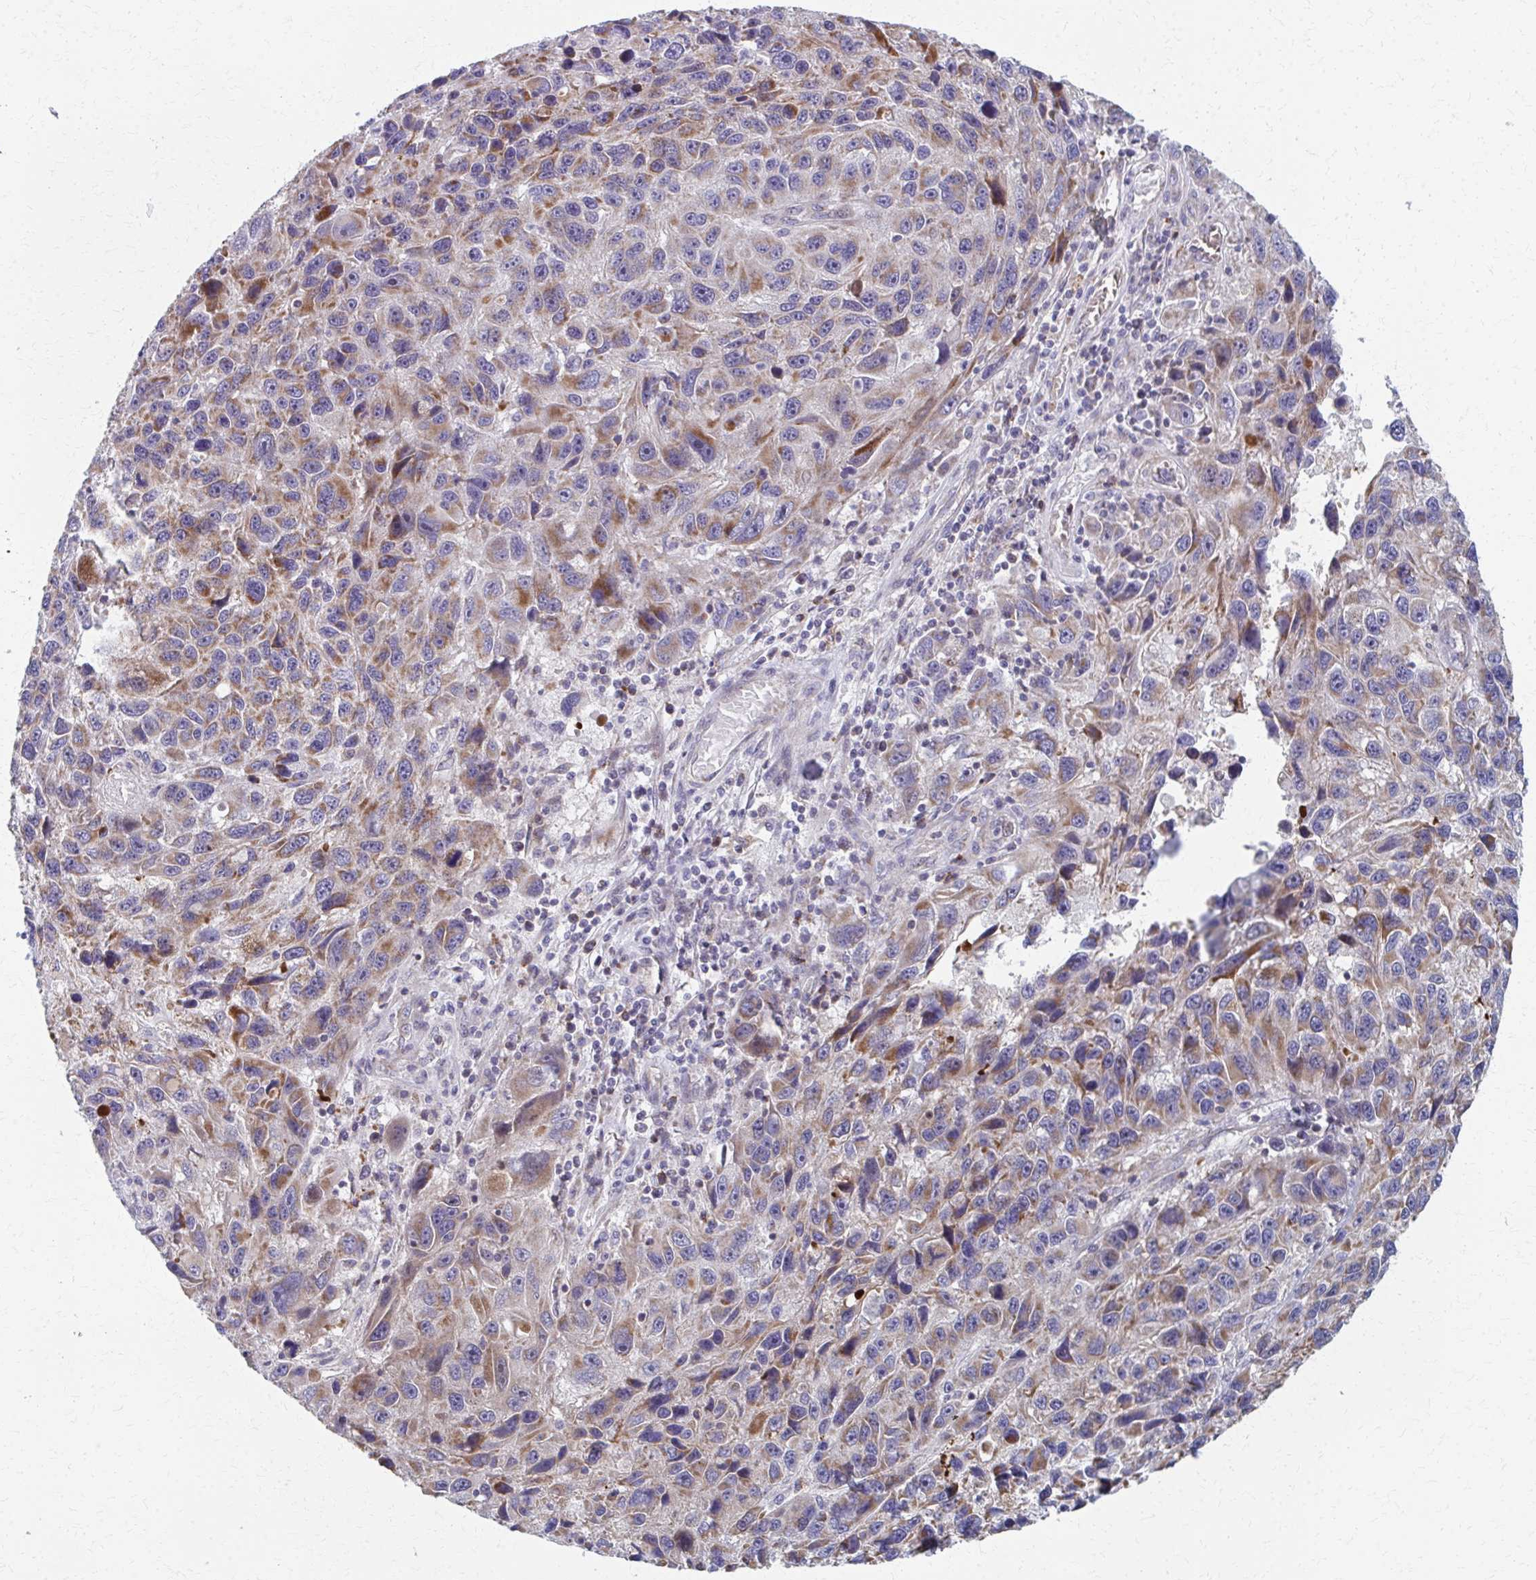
{"staining": {"intensity": "moderate", "quantity": "25%-75%", "location": "cytoplasmic/membranous"}, "tissue": "melanoma", "cell_type": "Tumor cells", "image_type": "cancer", "snomed": [{"axis": "morphology", "description": "Malignant melanoma, NOS"}, {"axis": "topography", "description": "Skin"}], "caption": "A medium amount of moderate cytoplasmic/membranous staining is appreciated in approximately 25%-75% of tumor cells in melanoma tissue.", "gene": "FAHD1", "patient": {"sex": "male", "age": 53}}